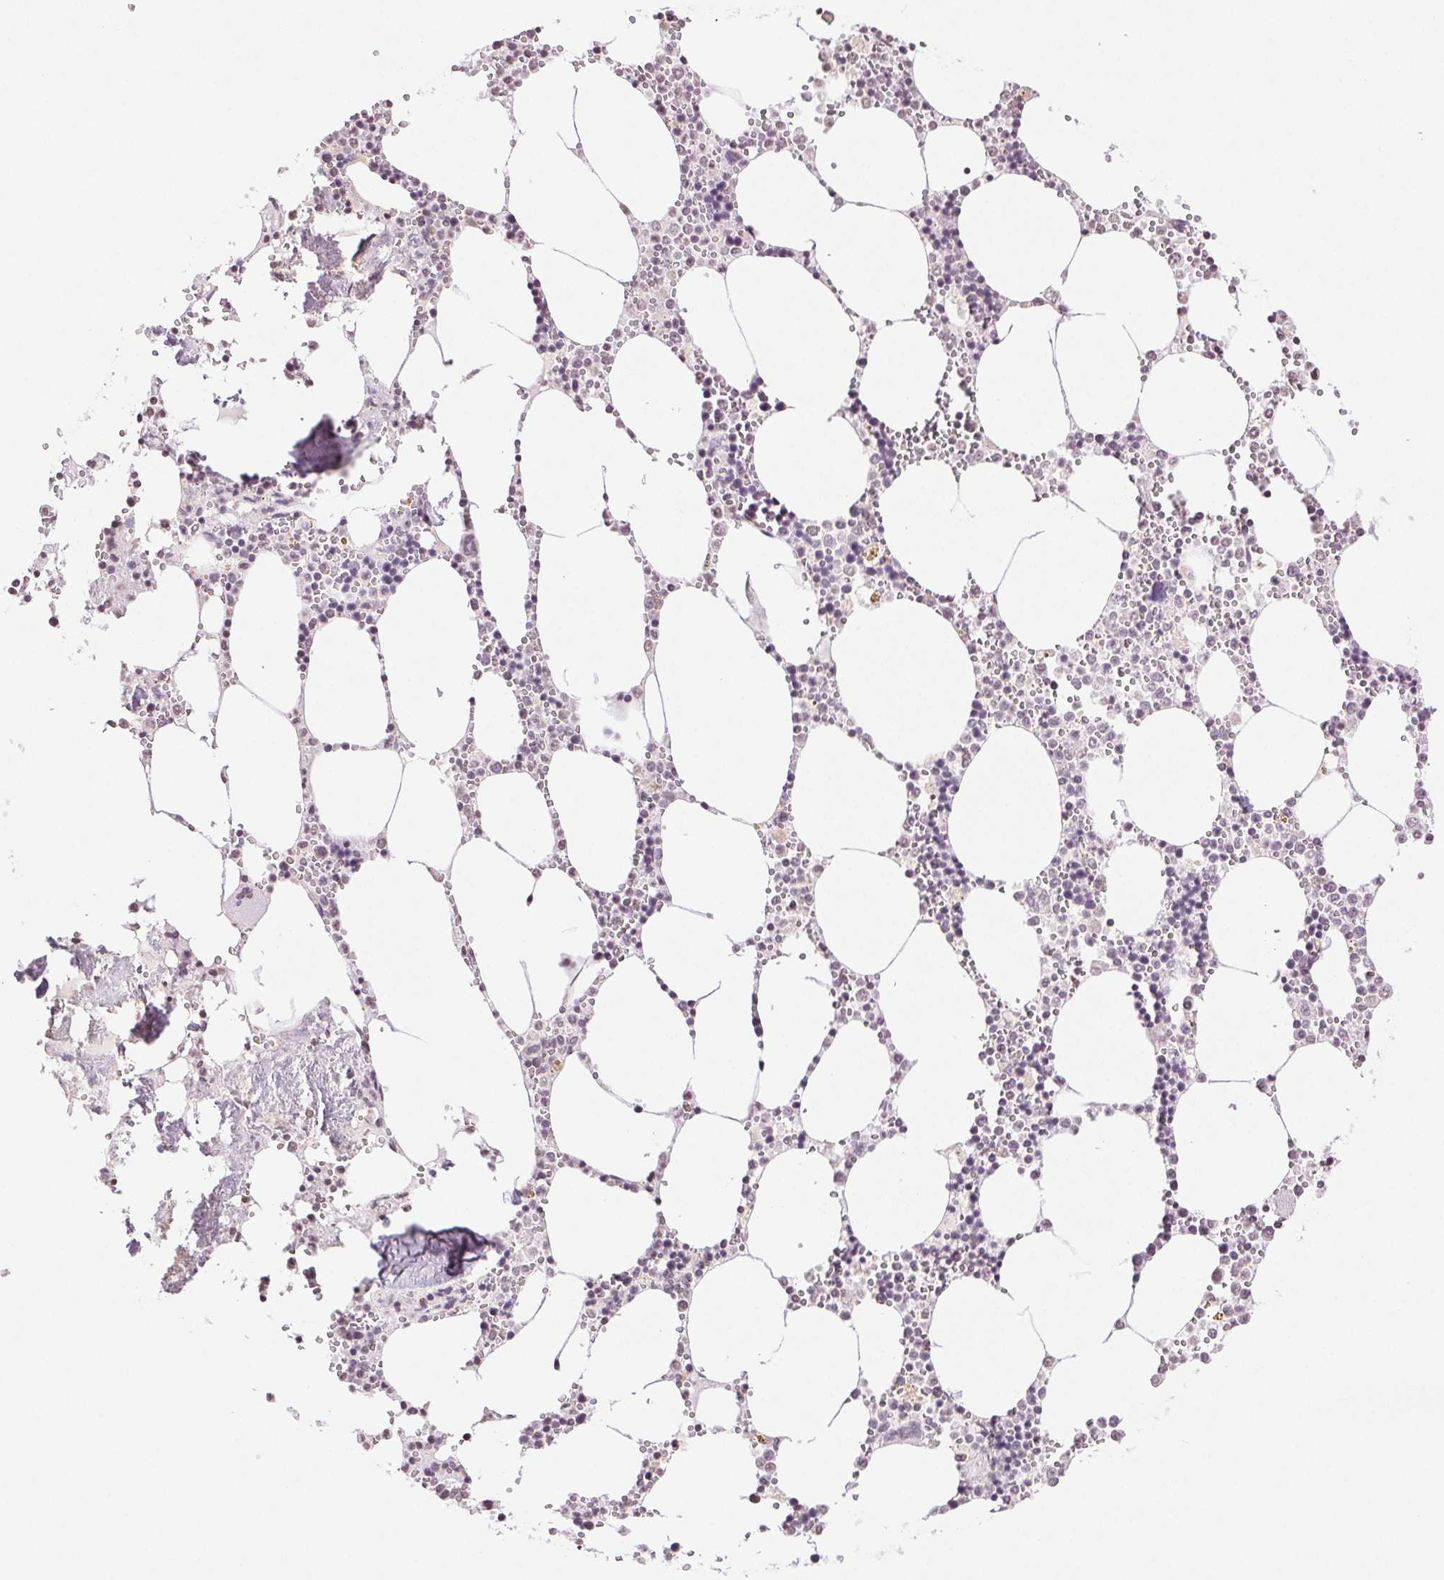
{"staining": {"intensity": "negative", "quantity": "none", "location": "none"}, "tissue": "bone marrow", "cell_type": "Hematopoietic cells", "image_type": "normal", "snomed": [{"axis": "morphology", "description": "Normal tissue, NOS"}, {"axis": "topography", "description": "Bone marrow"}], "caption": "Bone marrow stained for a protein using immunohistochemistry displays no positivity hematopoietic cells.", "gene": "TNNT3", "patient": {"sex": "male", "age": 54}}